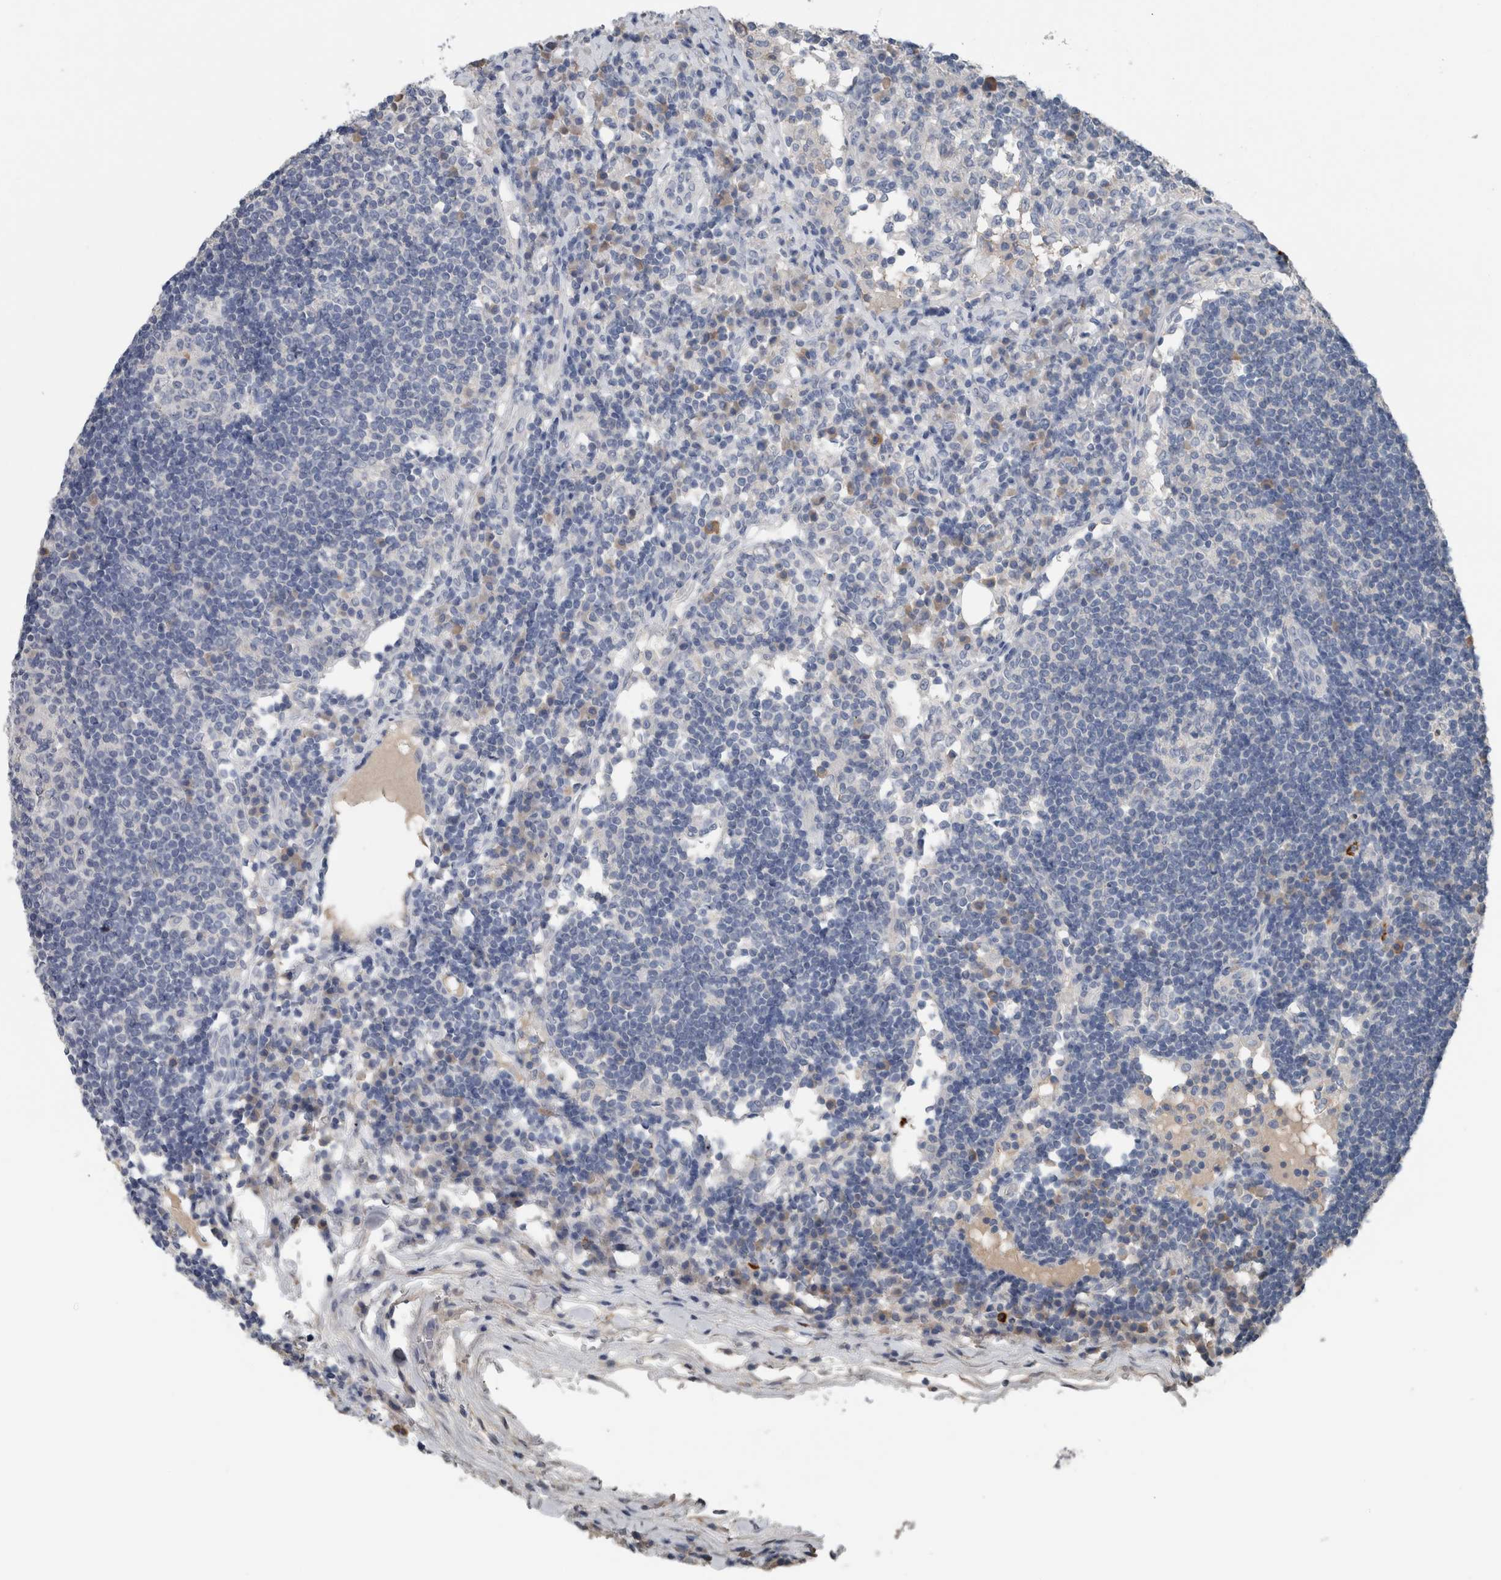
{"staining": {"intensity": "negative", "quantity": "none", "location": "none"}, "tissue": "lymph node", "cell_type": "Germinal center cells", "image_type": "normal", "snomed": [{"axis": "morphology", "description": "Normal tissue, NOS"}, {"axis": "topography", "description": "Lymph node"}], "caption": "Immunohistochemical staining of benign lymph node demonstrates no significant positivity in germinal center cells.", "gene": "CRNN", "patient": {"sex": "female", "age": 53}}